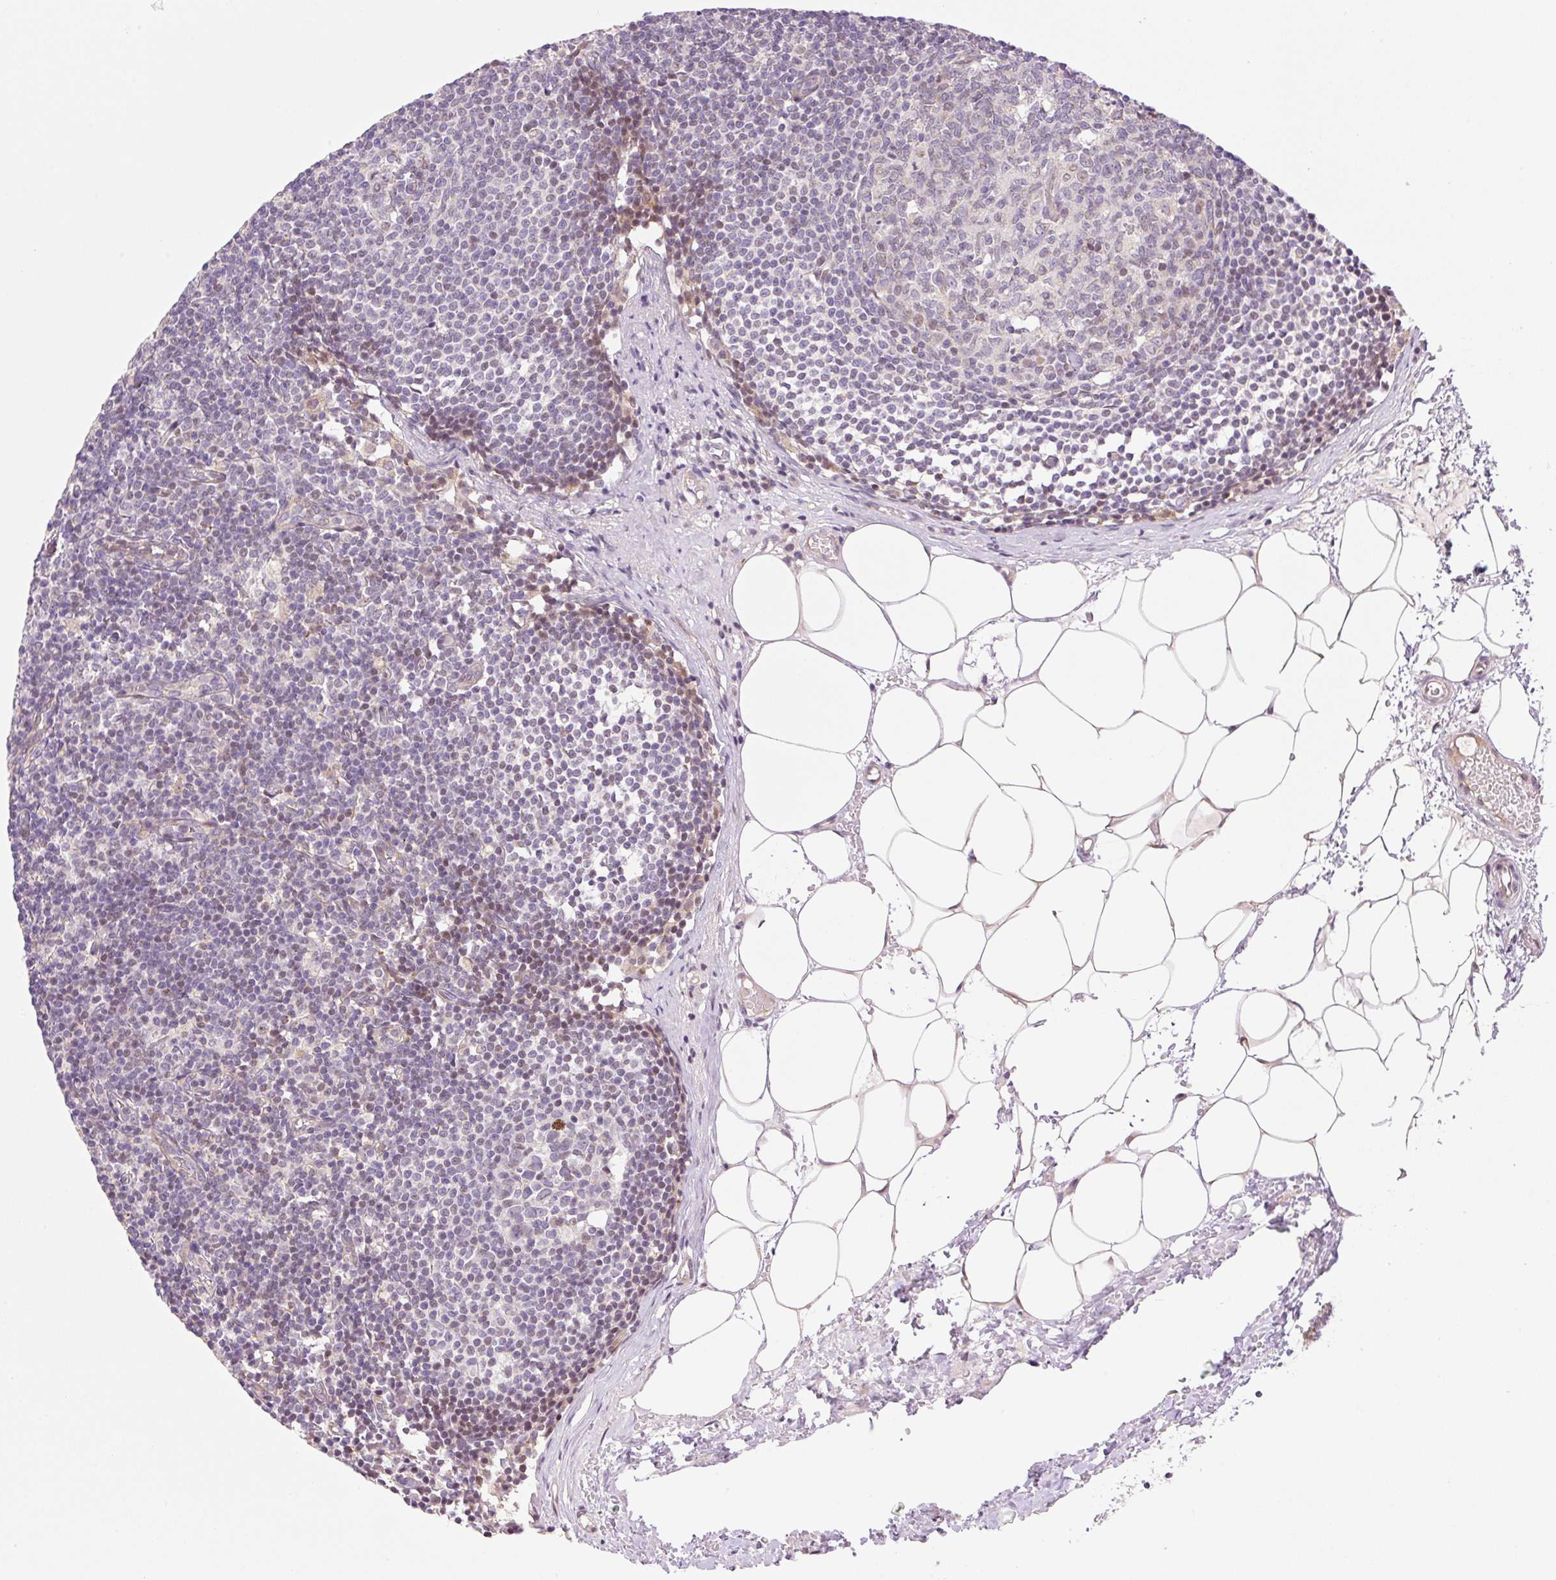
{"staining": {"intensity": "weak", "quantity": "25%-75%", "location": "nuclear"}, "tissue": "lymph node", "cell_type": "Germinal center cells", "image_type": "normal", "snomed": [{"axis": "morphology", "description": "Normal tissue, NOS"}, {"axis": "topography", "description": "Lymph node"}], "caption": "High-magnification brightfield microscopy of normal lymph node stained with DAB (brown) and counterstained with hematoxylin (blue). germinal center cells exhibit weak nuclear expression is identified in about25%-75% of cells.", "gene": "ZNF394", "patient": {"sex": "male", "age": 49}}